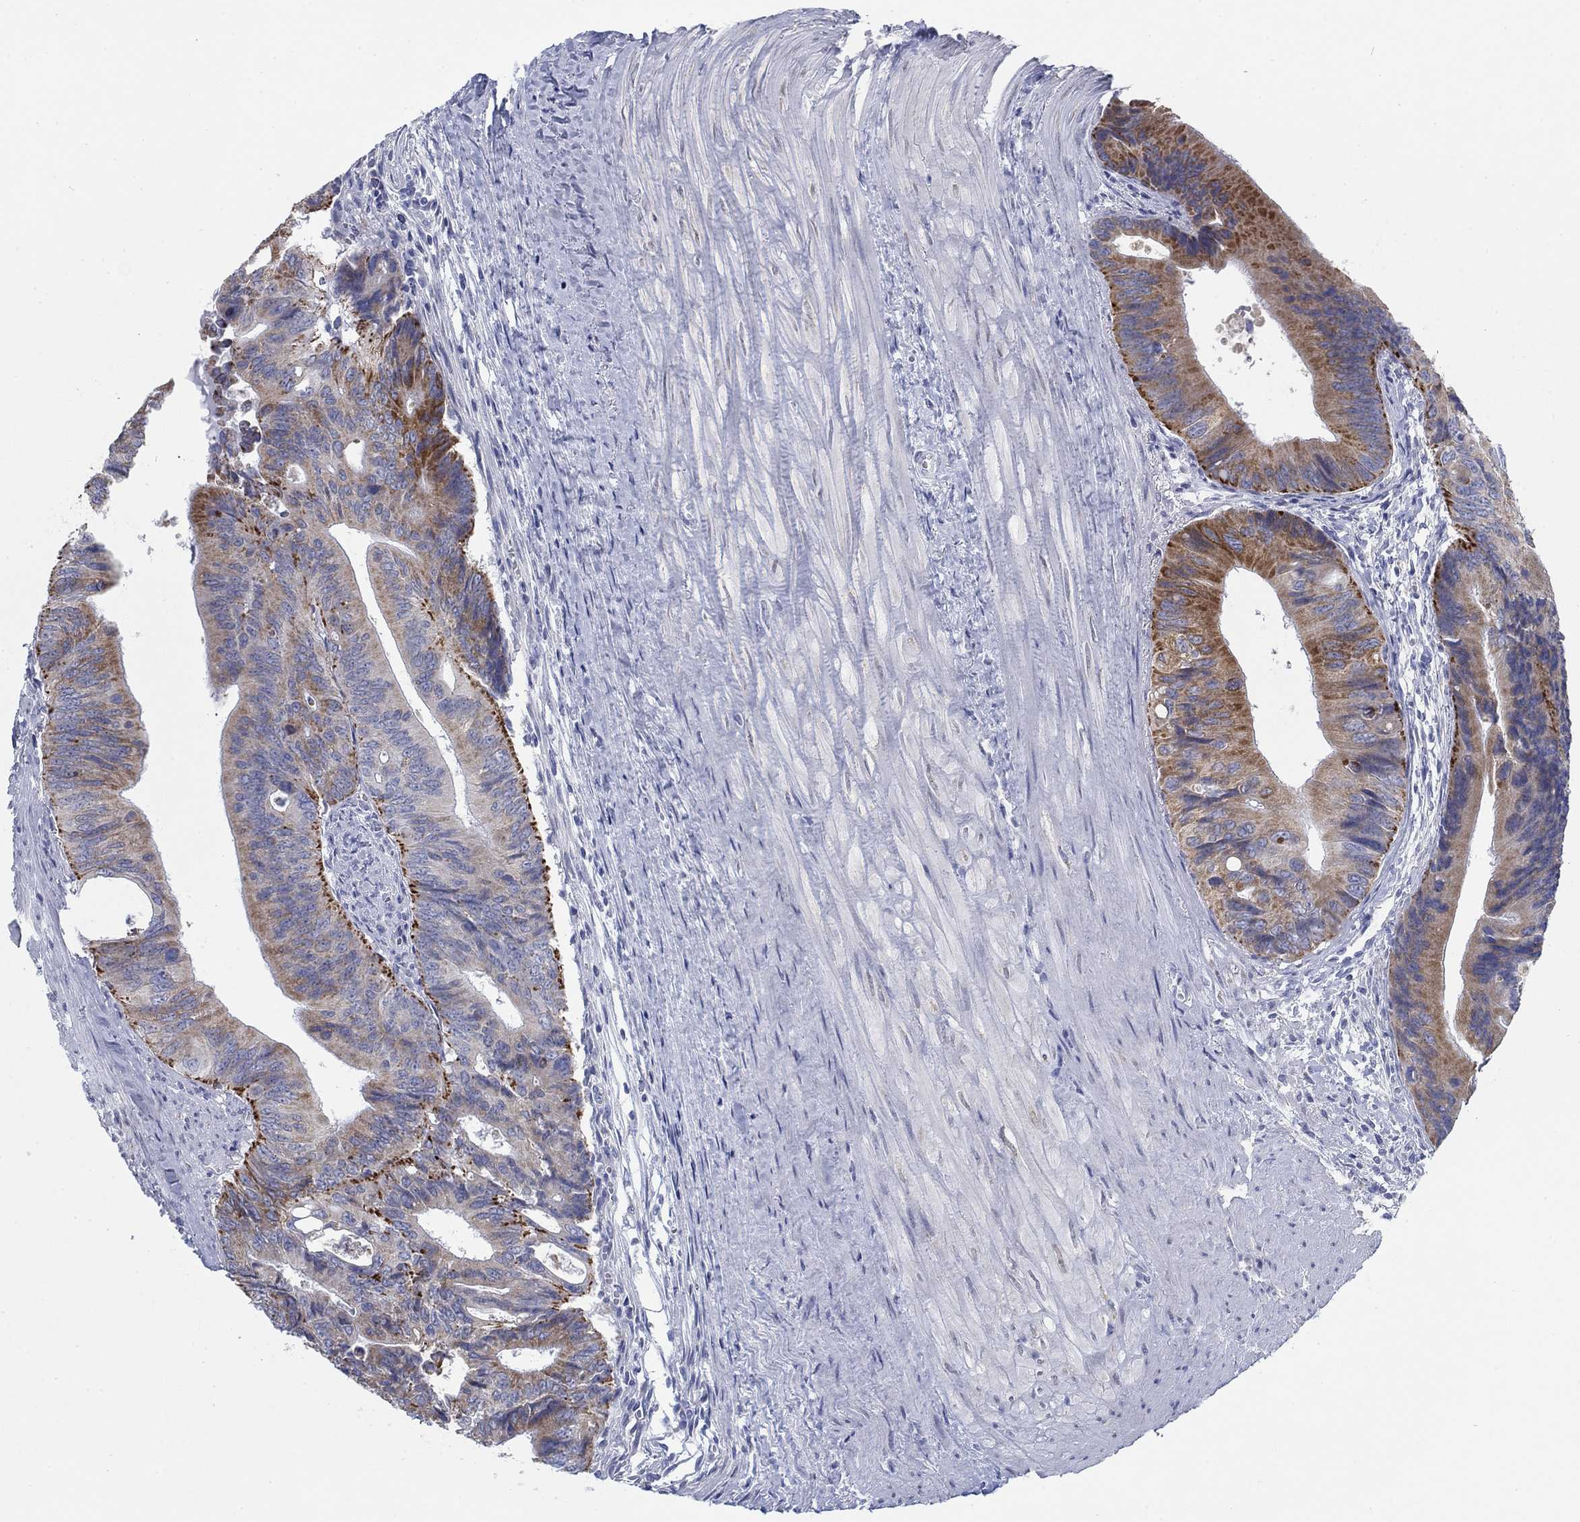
{"staining": {"intensity": "strong", "quantity": "<25%", "location": "cytoplasmic/membranous"}, "tissue": "colorectal cancer", "cell_type": "Tumor cells", "image_type": "cancer", "snomed": [{"axis": "morphology", "description": "Normal tissue, NOS"}, {"axis": "morphology", "description": "Adenocarcinoma, NOS"}, {"axis": "topography", "description": "Colon"}], "caption": "Tumor cells demonstrate medium levels of strong cytoplasmic/membranous expression in about <25% of cells in colorectal adenocarcinoma. (brown staining indicates protein expression, while blue staining denotes nuclei).", "gene": "SCCPDH", "patient": {"sex": "male", "age": 65}}